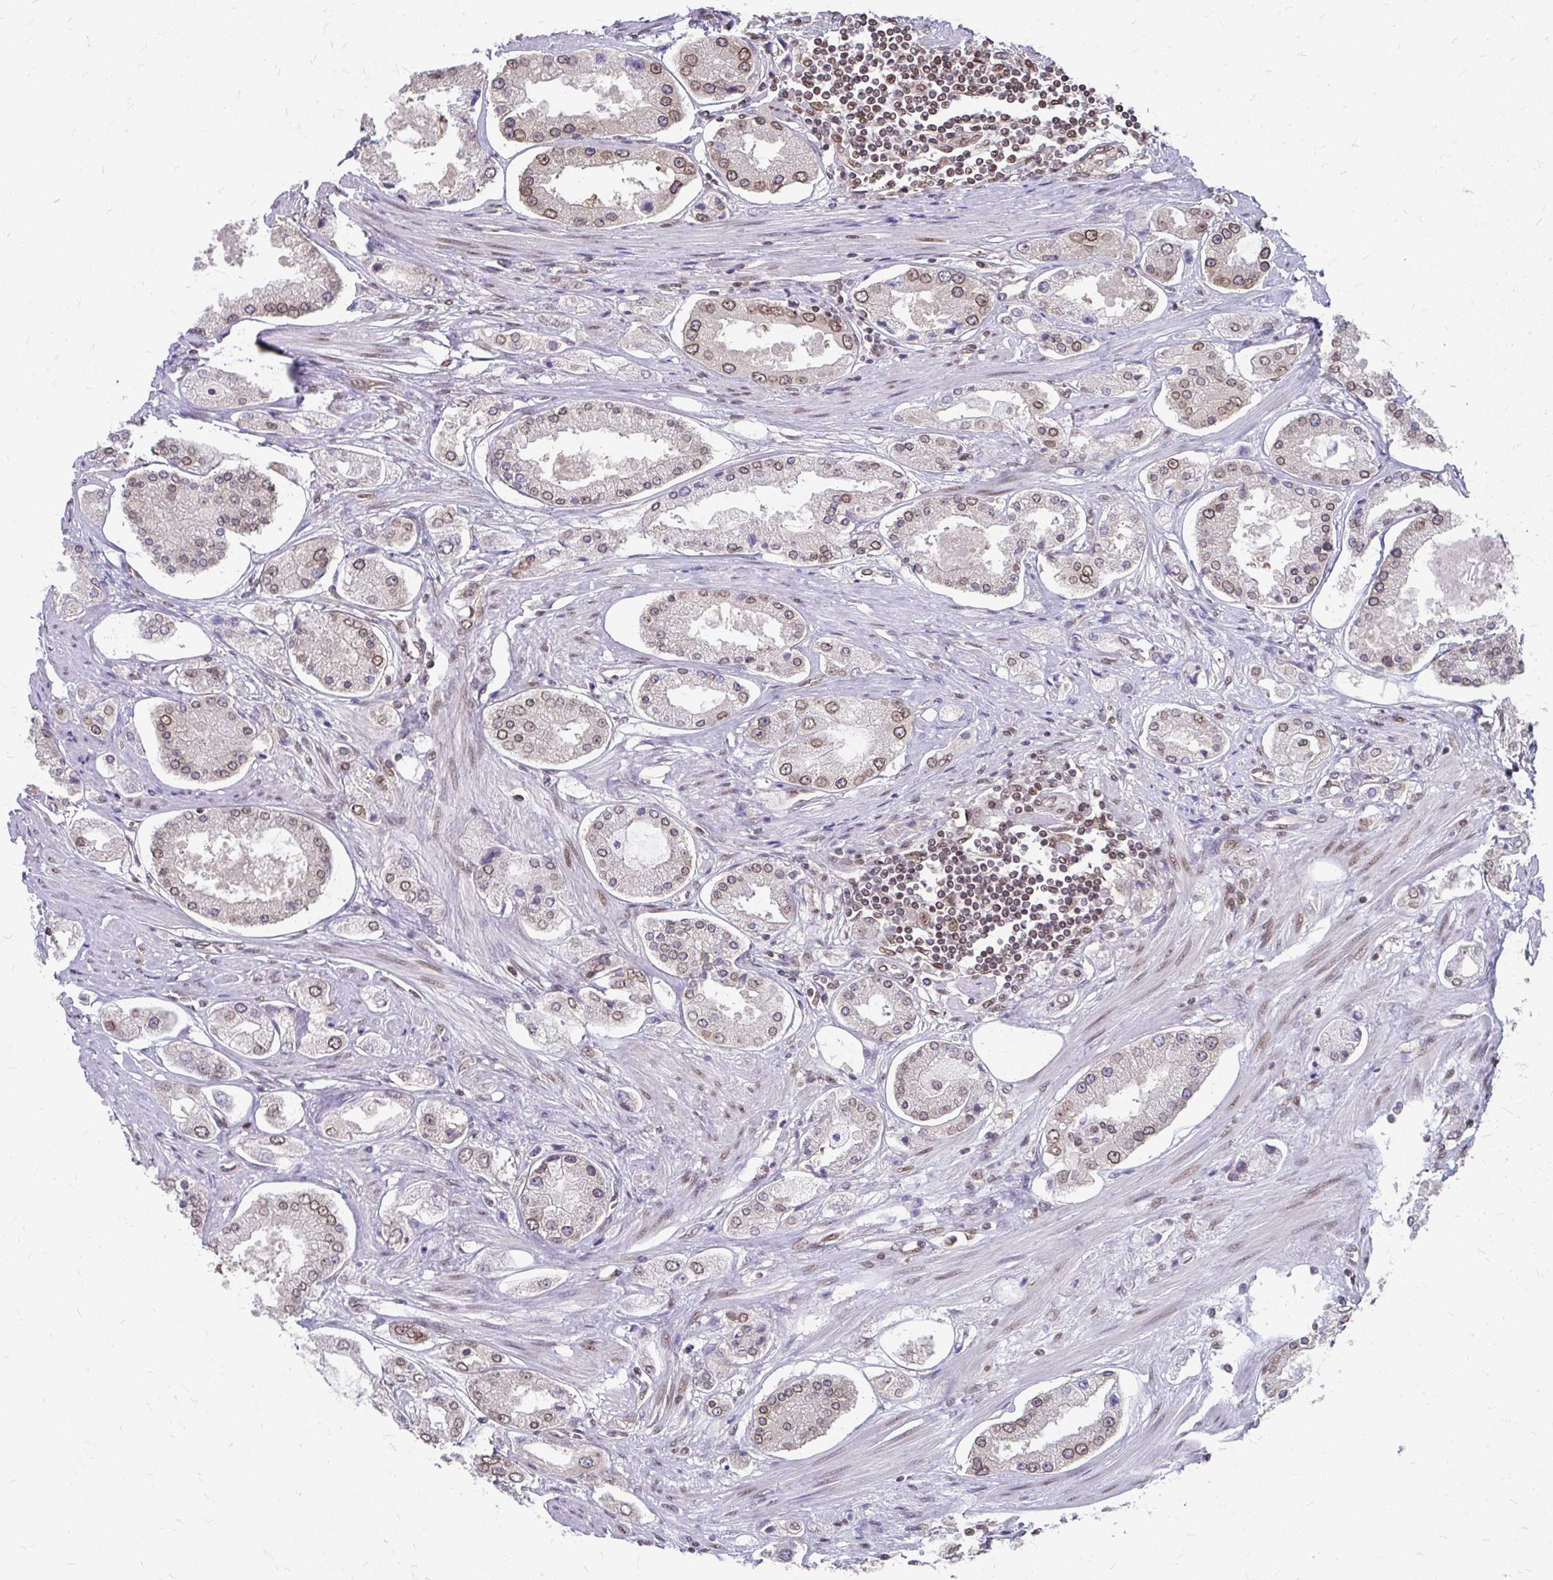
{"staining": {"intensity": "moderate", "quantity": "<25%", "location": "cytoplasmic/membranous,nuclear"}, "tissue": "prostate cancer", "cell_type": "Tumor cells", "image_type": "cancer", "snomed": [{"axis": "morphology", "description": "Adenocarcinoma, High grade"}, {"axis": "topography", "description": "Prostate"}], "caption": "Protein expression analysis of high-grade adenocarcinoma (prostate) shows moderate cytoplasmic/membranous and nuclear staining in approximately <25% of tumor cells.", "gene": "XPO1", "patient": {"sex": "male", "age": 69}}